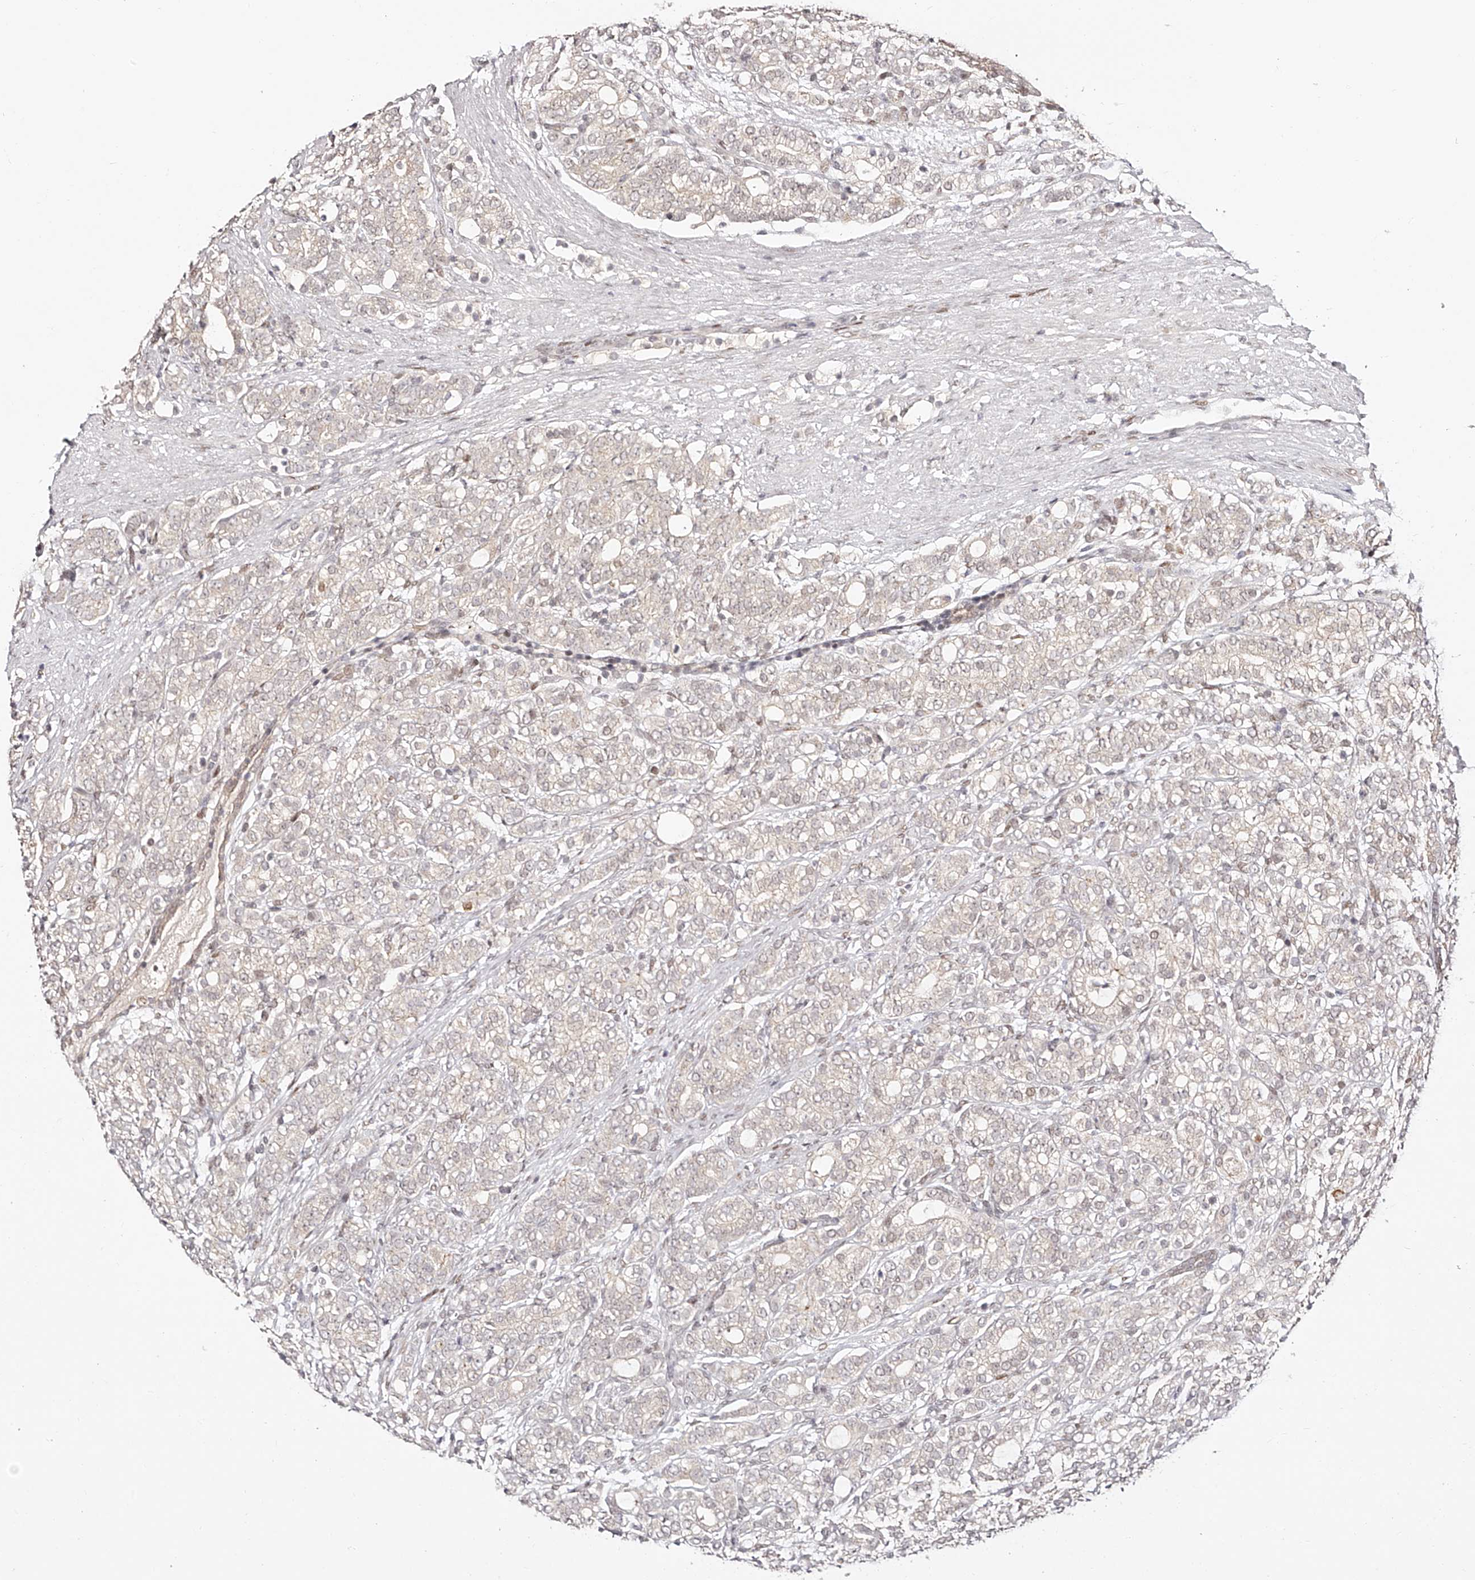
{"staining": {"intensity": "negative", "quantity": "none", "location": "none"}, "tissue": "prostate cancer", "cell_type": "Tumor cells", "image_type": "cancer", "snomed": [{"axis": "morphology", "description": "Adenocarcinoma, High grade"}, {"axis": "topography", "description": "Prostate"}], "caption": "Tumor cells show no significant staining in adenocarcinoma (high-grade) (prostate).", "gene": "USF3", "patient": {"sex": "male", "age": 57}}